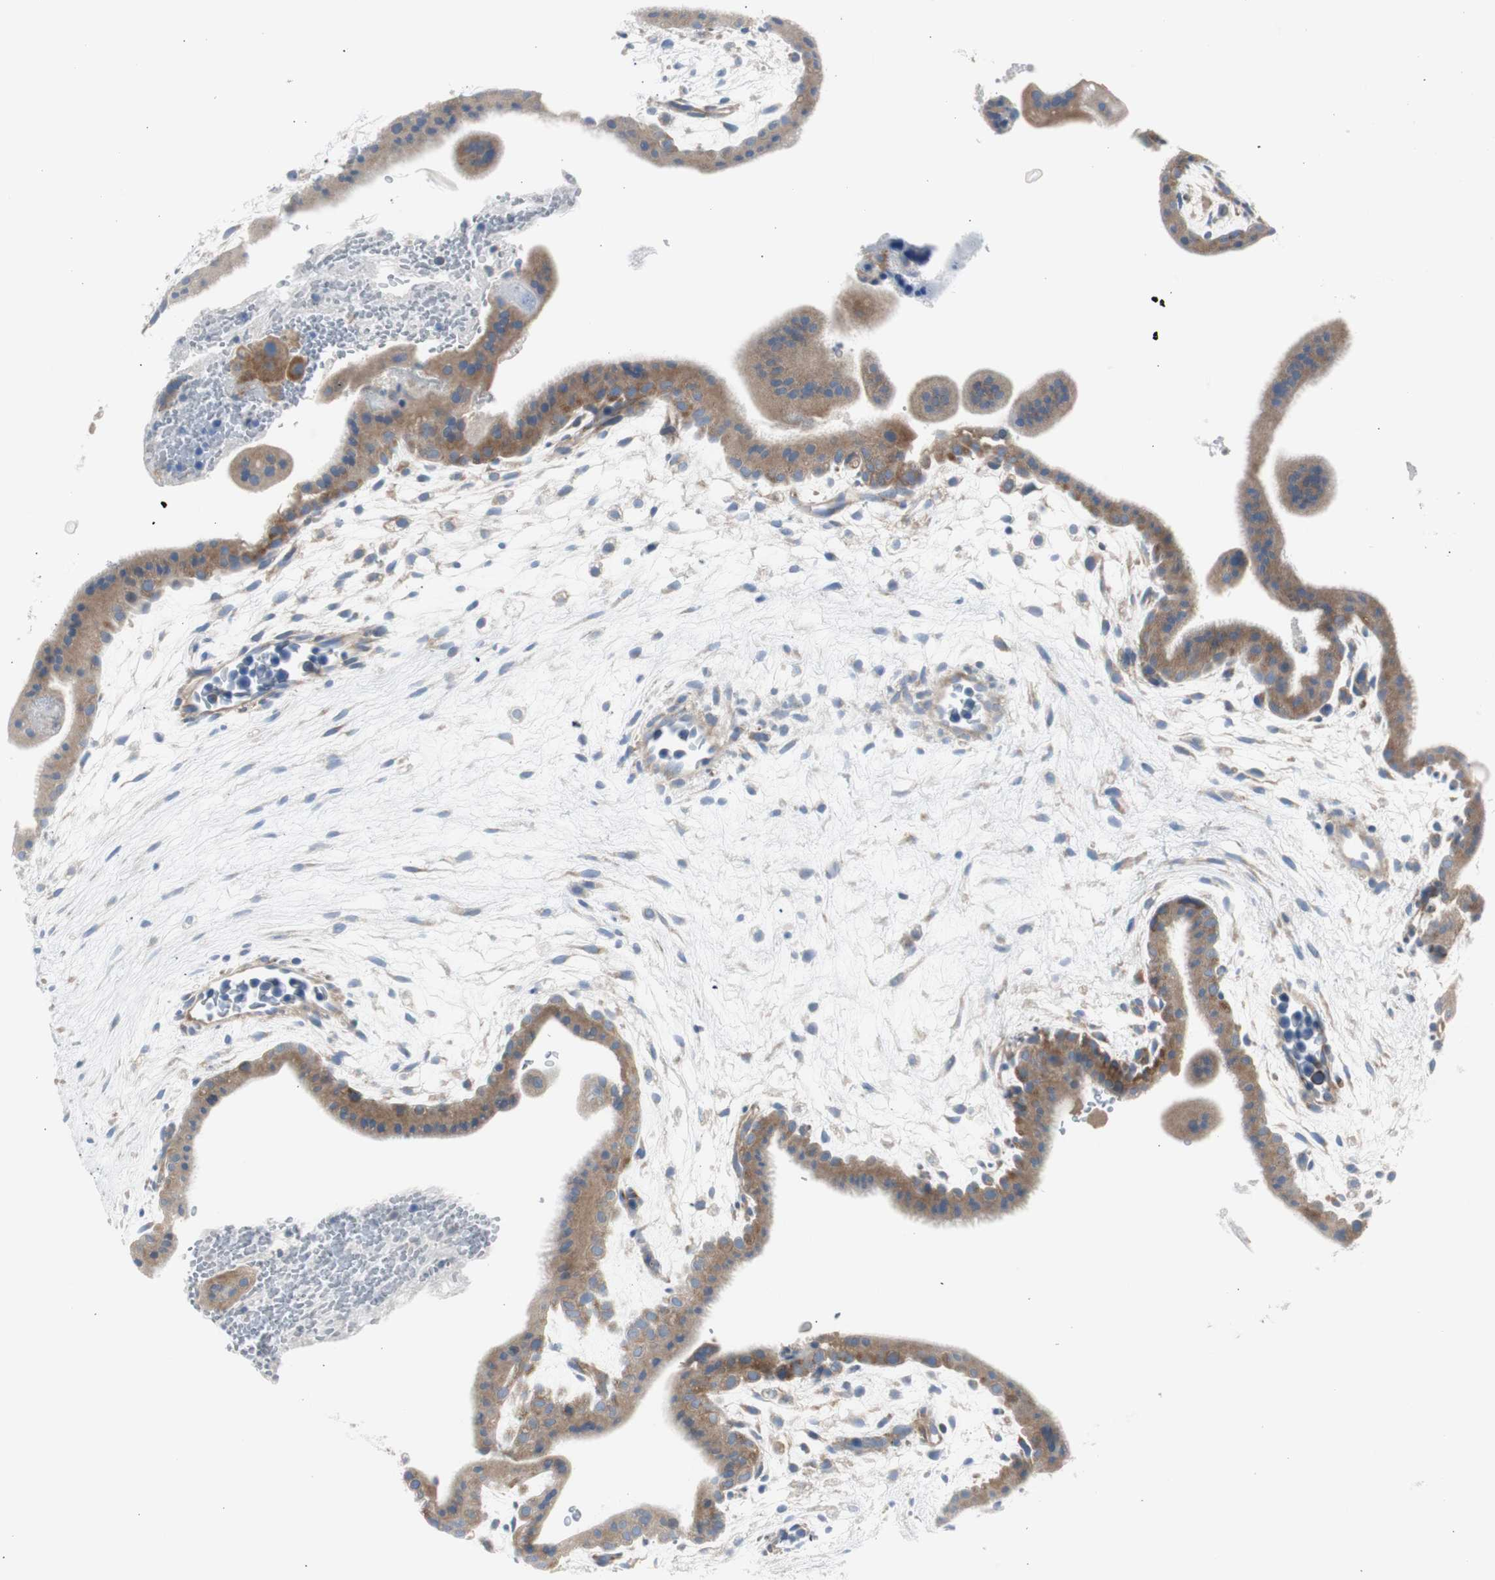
{"staining": {"intensity": "moderate", "quantity": "25%-75%", "location": "cytoplasmic/membranous"}, "tissue": "placenta", "cell_type": "Decidual cells", "image_type": "normal", "snomed": [{"axis": "morphology", "description": "Normal tissue, NOS"}, {"axis": "topography", "description": "Placenta"}], "caption": "Immunohistochemistry photomicrograph of benign placenta: placenta stained using immunohistochemistry (IHC) displays medium levels of moderate protein expression localized specifically in the cytoplasmic/membranous of decidual cells, appearing as a cytoplasmic/membranous brown color.", "gene": "RPS12", "patient": {"sex": "female", "age": 35}}